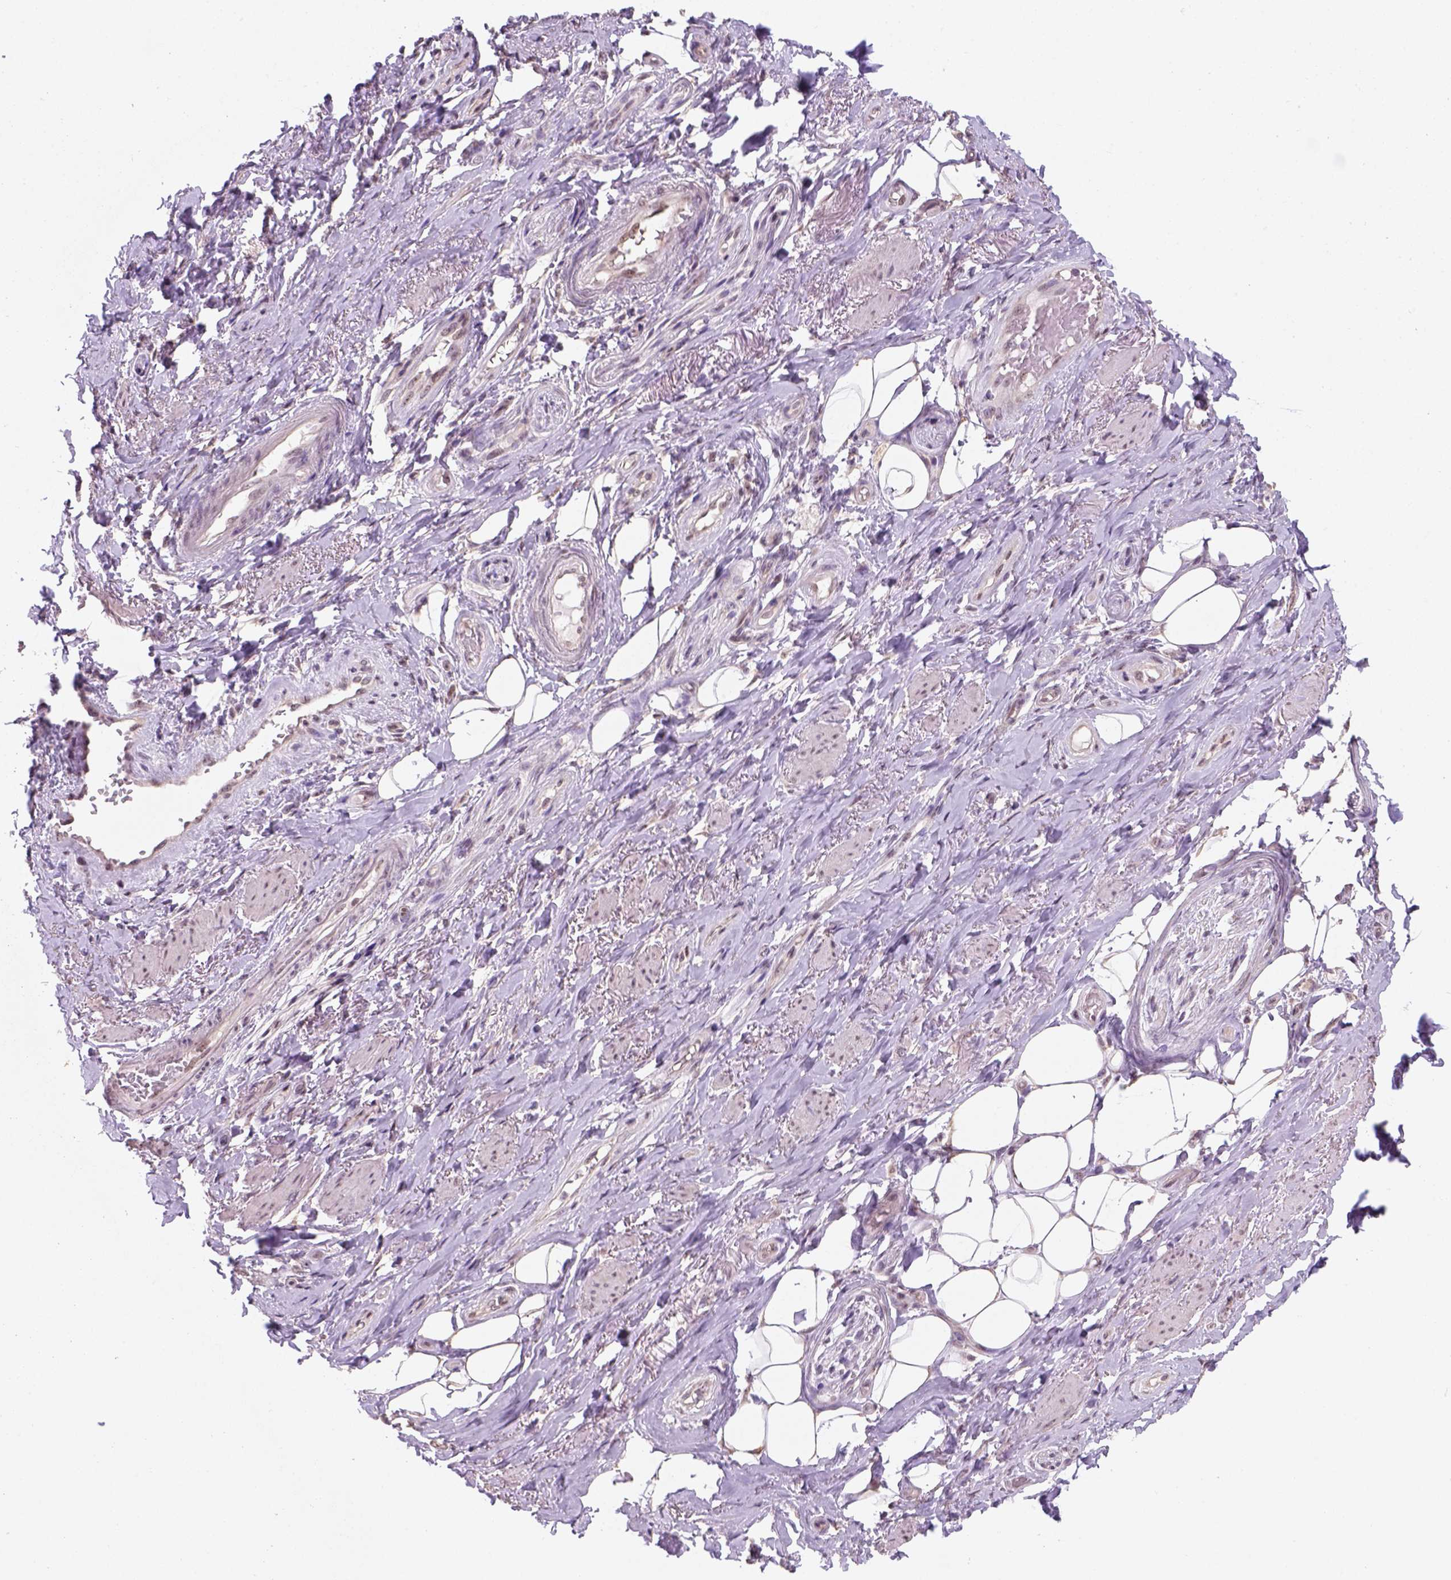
{"staining": {"intensity": "negative", "quantity": "none", "location": "none"}, "tissue": "adipose tissue", "cell_type": "Adipocytes", "image_type": "normal", "snomed": [{"axis": "morphology", "description": "Normal tissue, NOS"}, {"axis": "topography", "description": "Anal"}, {"axis": "topography", "description": "Peripheral nerve tissue"}], "caption": "An image of human adipose tissue is negative for staining in adipocytes. (DAB (3,3'-diaminobenzidine) immunohistochemistry (IHC), high magnification).", "gene": "DDX50", "patient": {"sex": "male", "age": 53}}